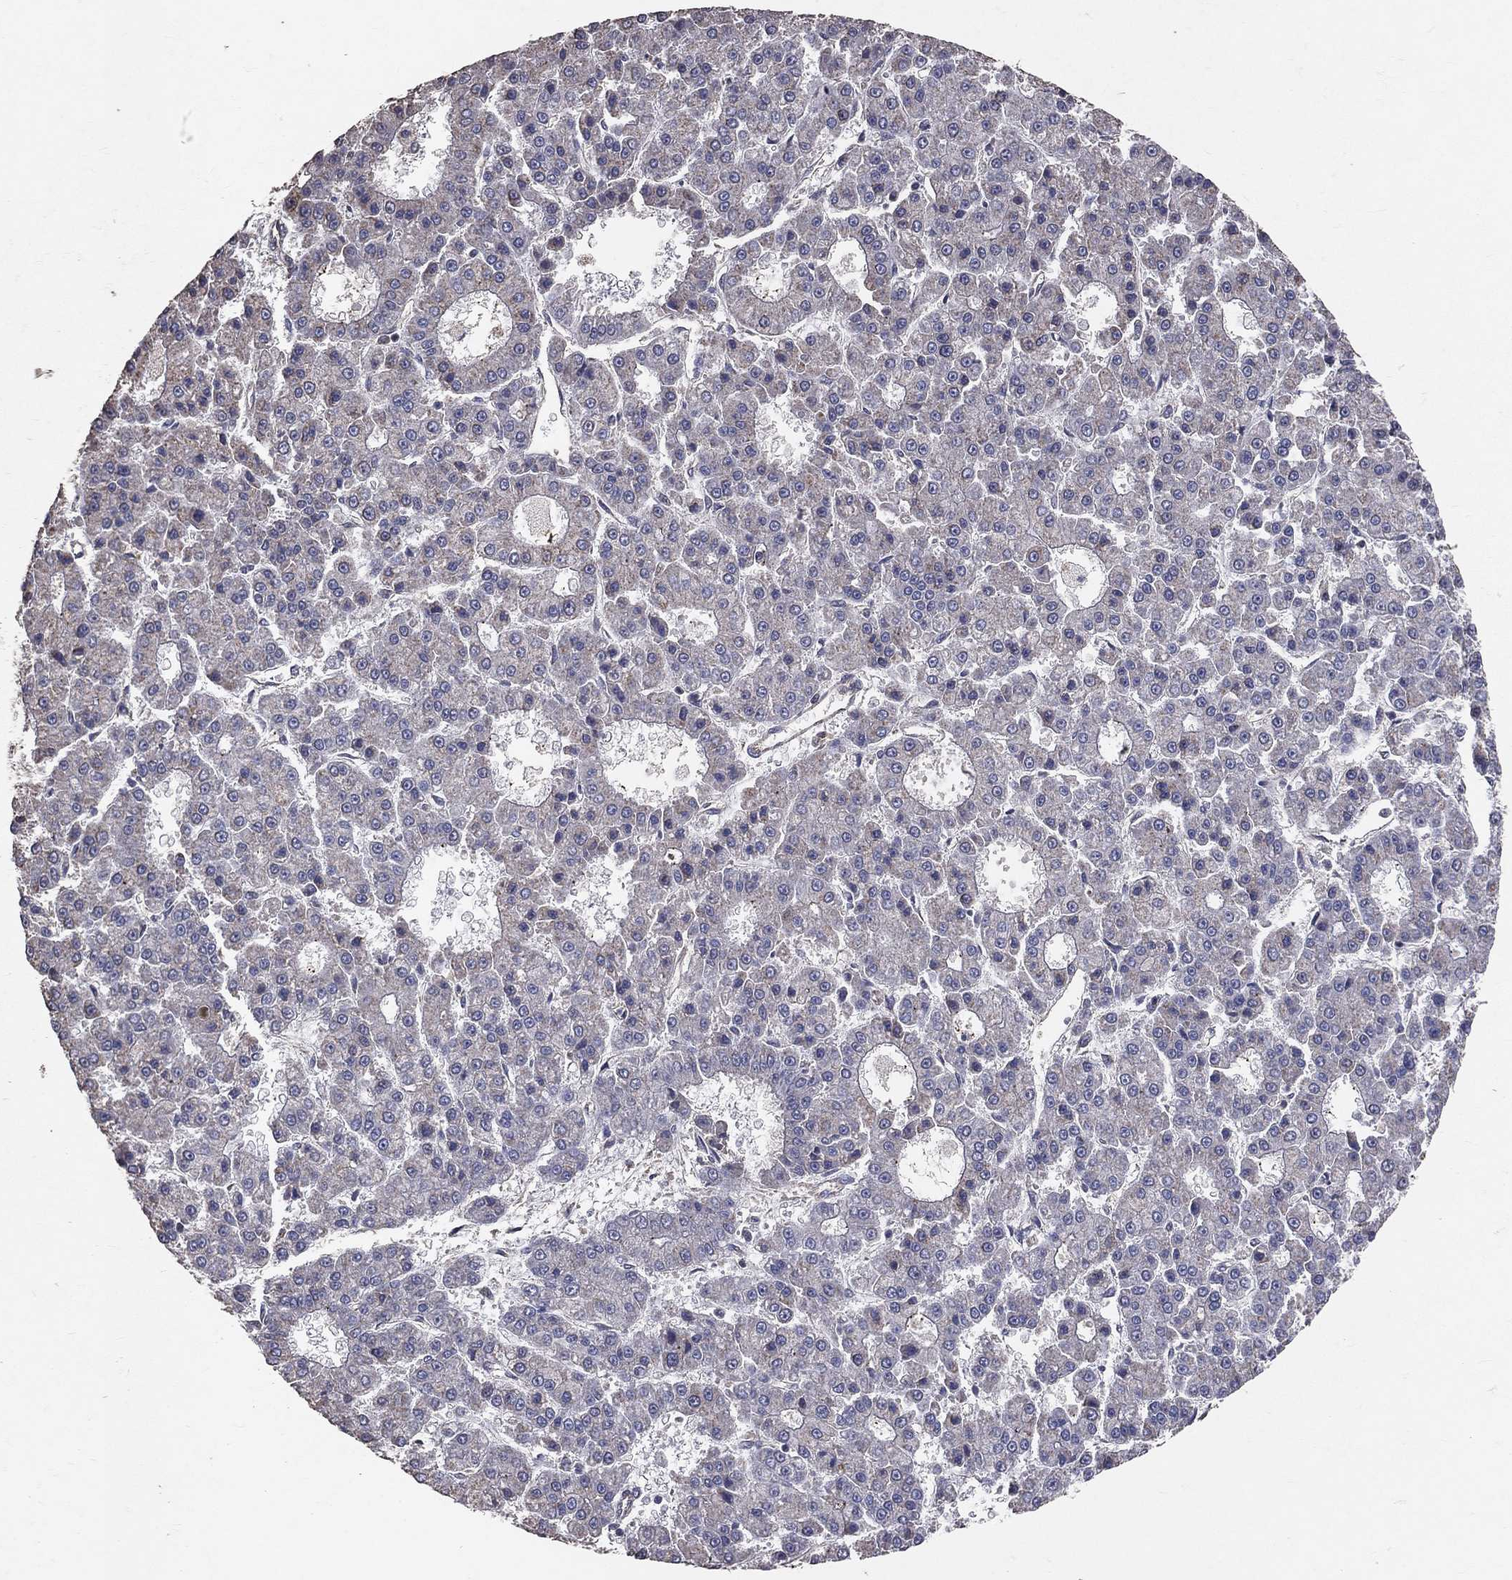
{"staining": {"intensity": "negative", "quantity": "none", "location": "none"}, "tissue": "liver cancer", "cell_type": "Tumor cells", "image_type": "cancer", "snomed": [{"axis": "morphology", "description": "Carcinoma, Hepatocellular, NOS"}, {"axis": "topography", "description": "Liver"}], "caption": "An immunohistochemistry image of liver cancer is shown. There is no staining in tumor cells of liver cancer.", "gene": "LY6K", "patient": {"sex": "male", "age": 70}}